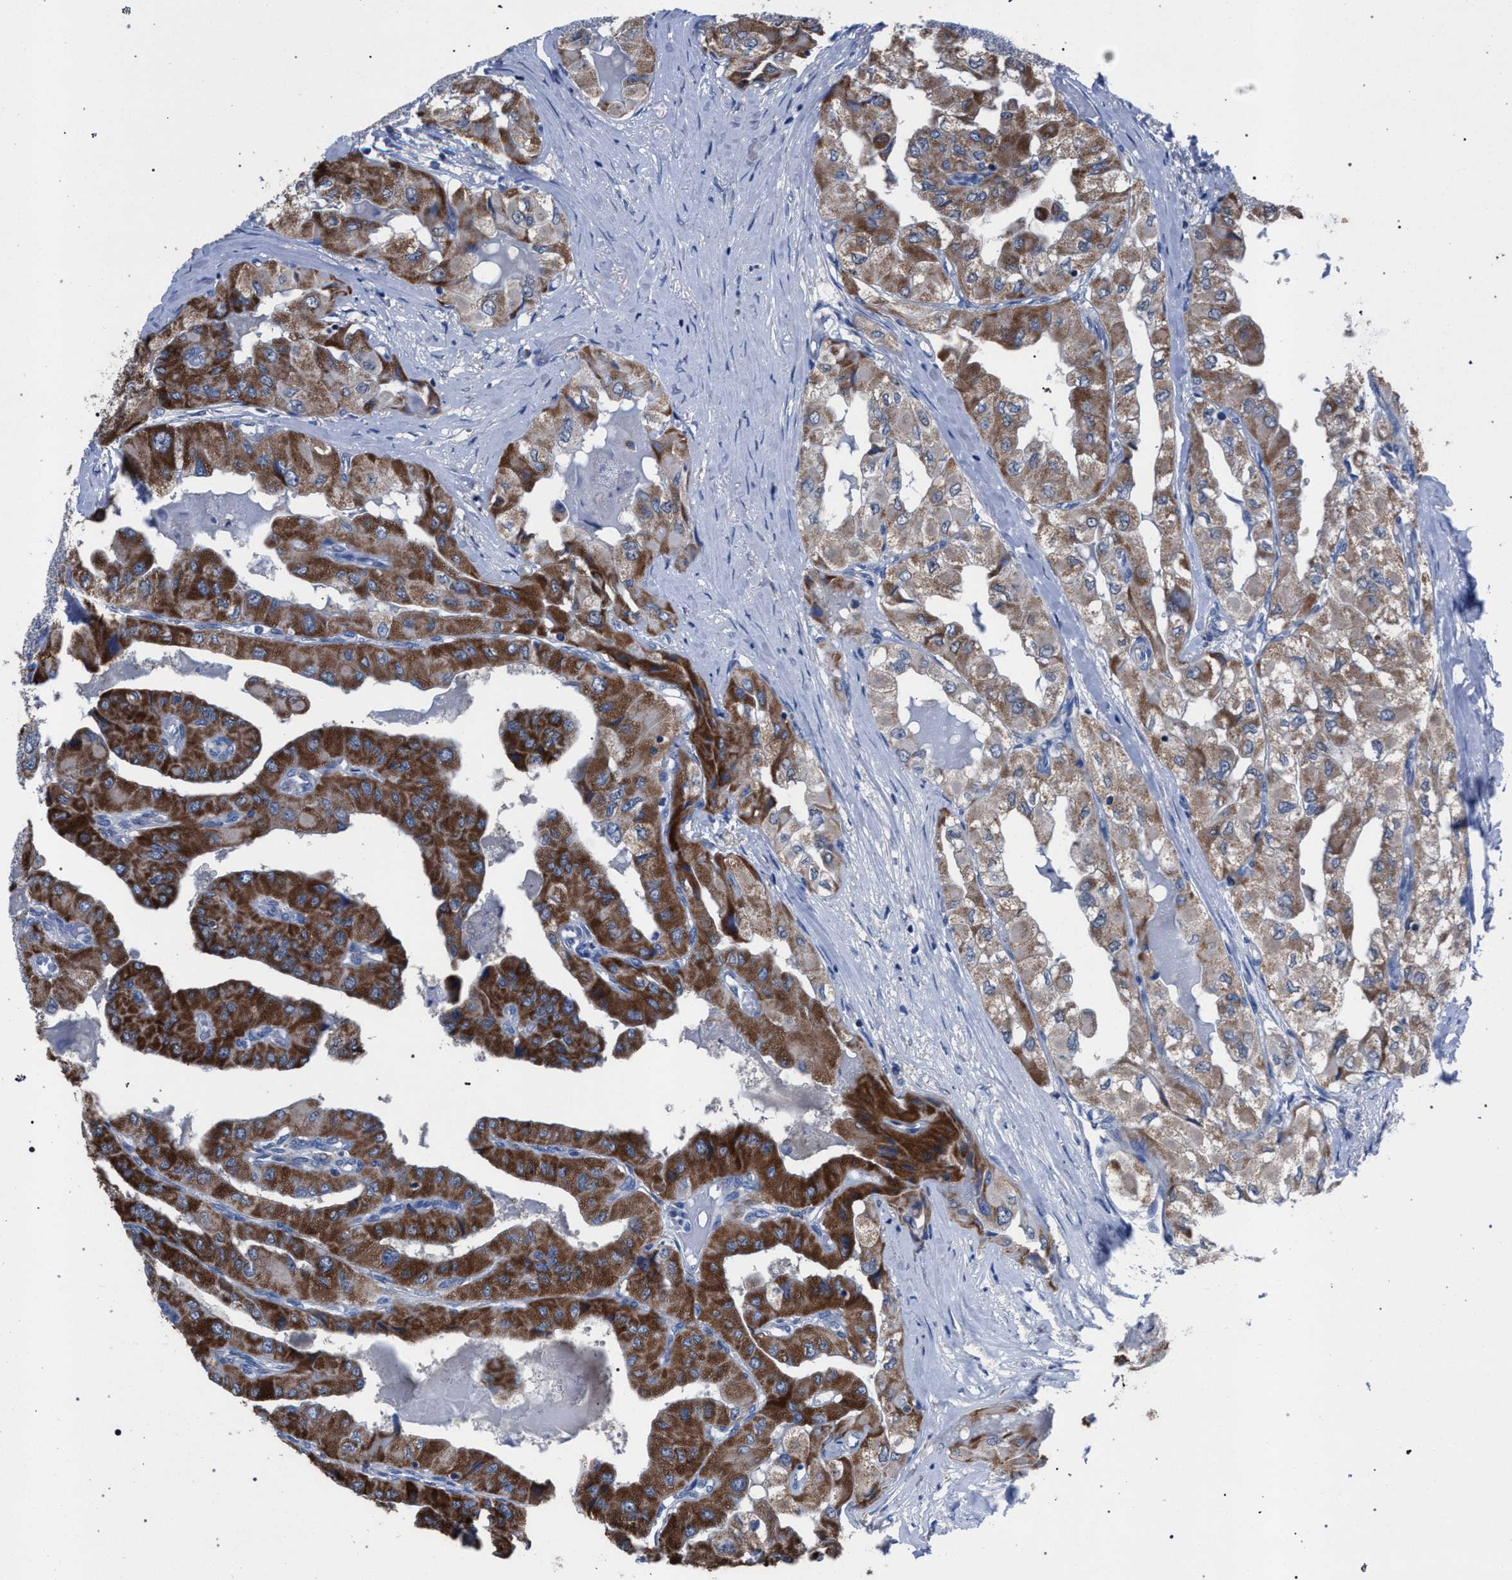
{"staining": {"intensity": "strong", "quantity": ">75%", "location": "cytoplasmic/membranous"}, "tissue": "thyroid cancer", "cell_type": "Tumor cells", "image_type": "cancer", "snomed": [{"axis": "morphology", "description": "Papillary adenocarcinoma, NOS"}, {"axis": "topography", "description": "Thyroid gland"}], "caption": "Tumor cells demonstrate high levels of strong cytoplasmic/membranous expression in about >75% of cells in human thyroid cancer (papillary adenocarcinoma). (DAB IHC with brightfield microscopy, high magnification).", "gene": "CRYZ", "patient": {"sex": "female", "age": 59}}